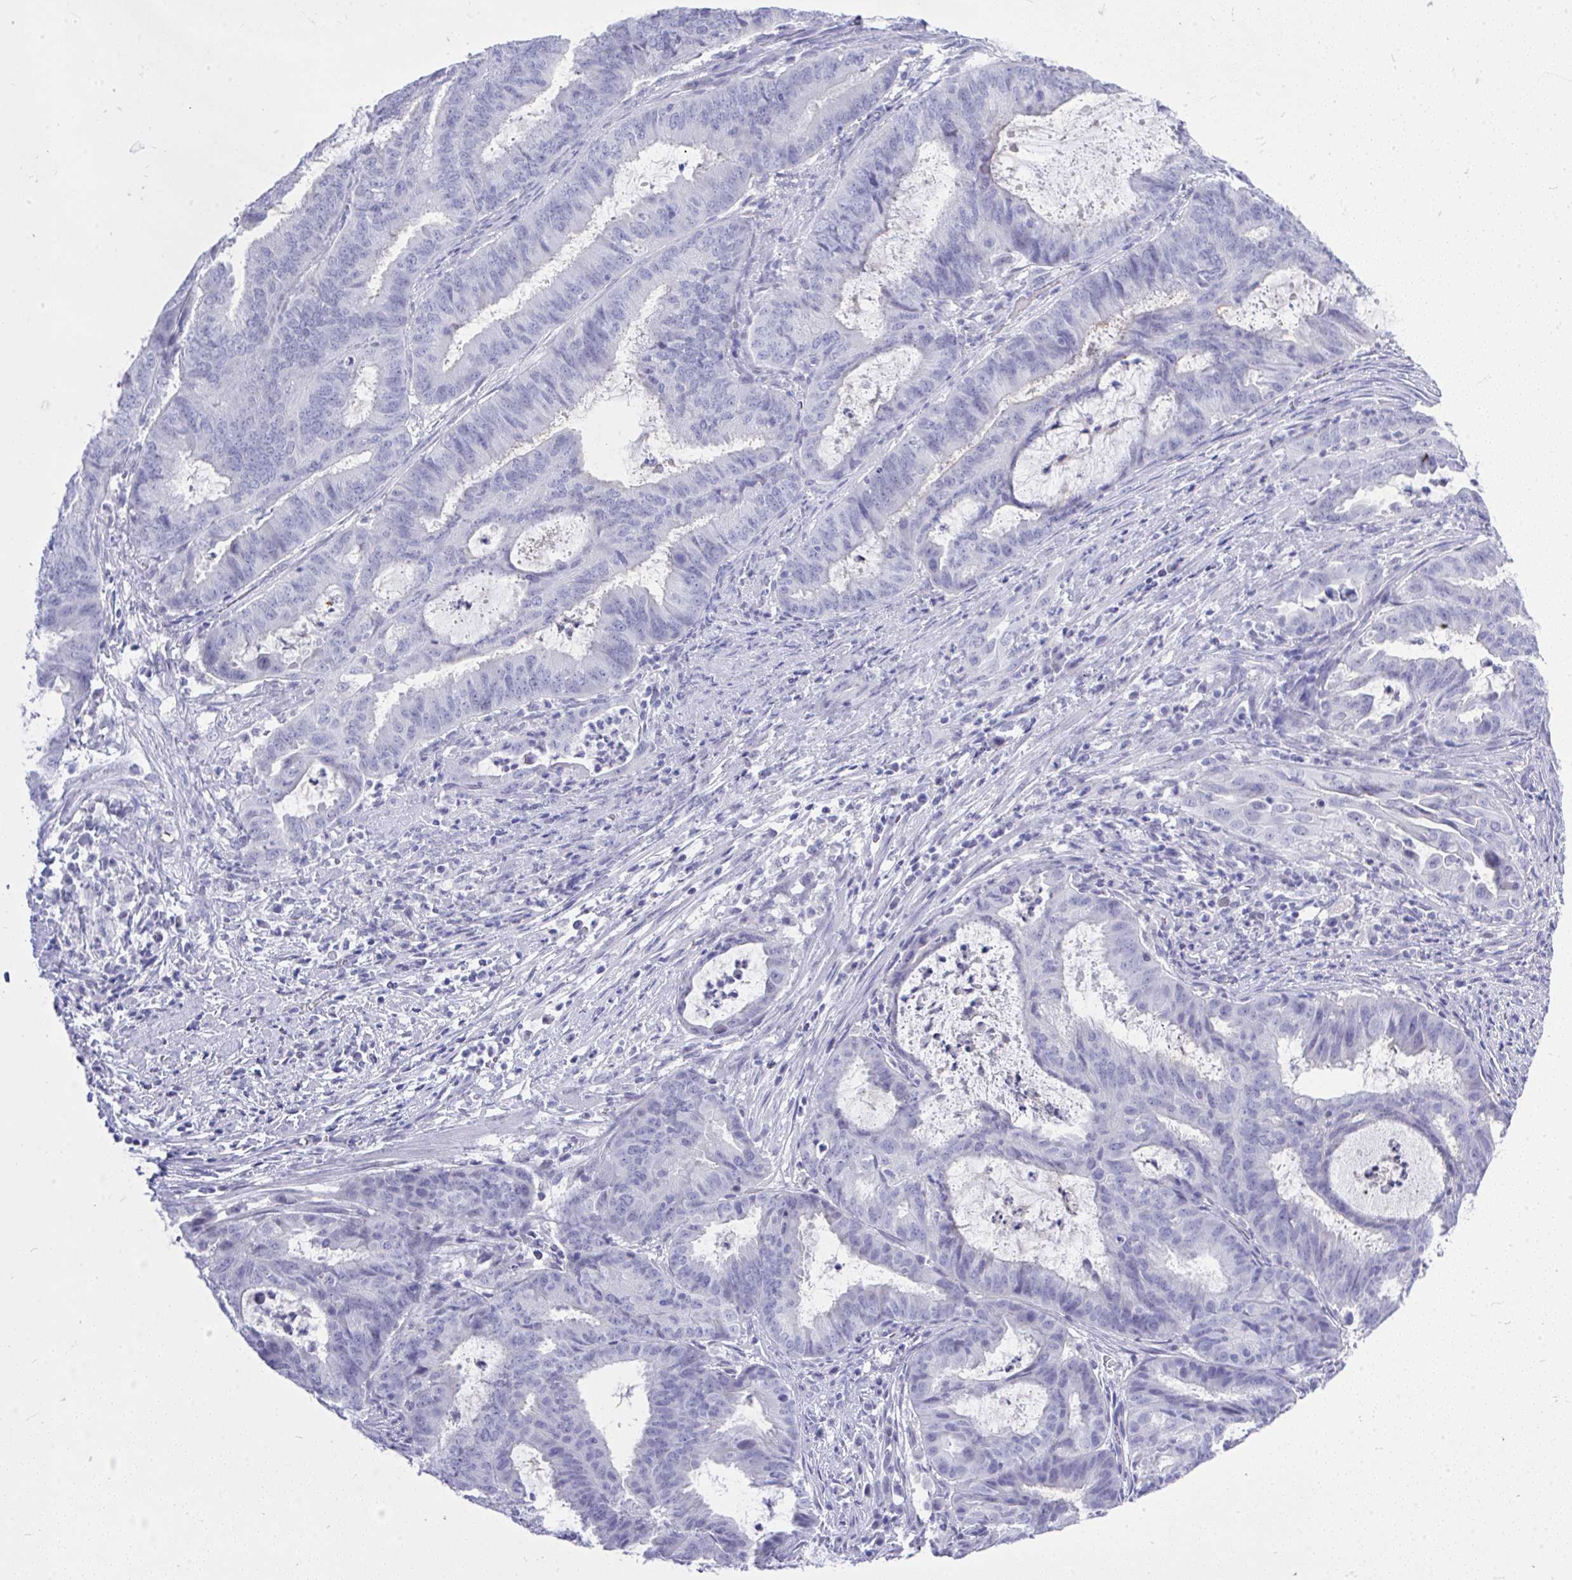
{"staining": {"intensity": "negative", "quantity": "none", "location": "none"}, "tissue": "endometrial cancer", "cell_type": "Tumor cells", "image_type": "cancer", "snomed": [{"axis": "morphology", "description": "Adenocarcinoma, NOS"}, {"axis": "topography", "description": "Endometrium"}], "caption": "Immunohistochemical staining of human adenocarcinoma (endometrial) displays no significant expression in tumor cells.", "gene": "MS4A12", "patient": {"sex": "female", "age": 51}}